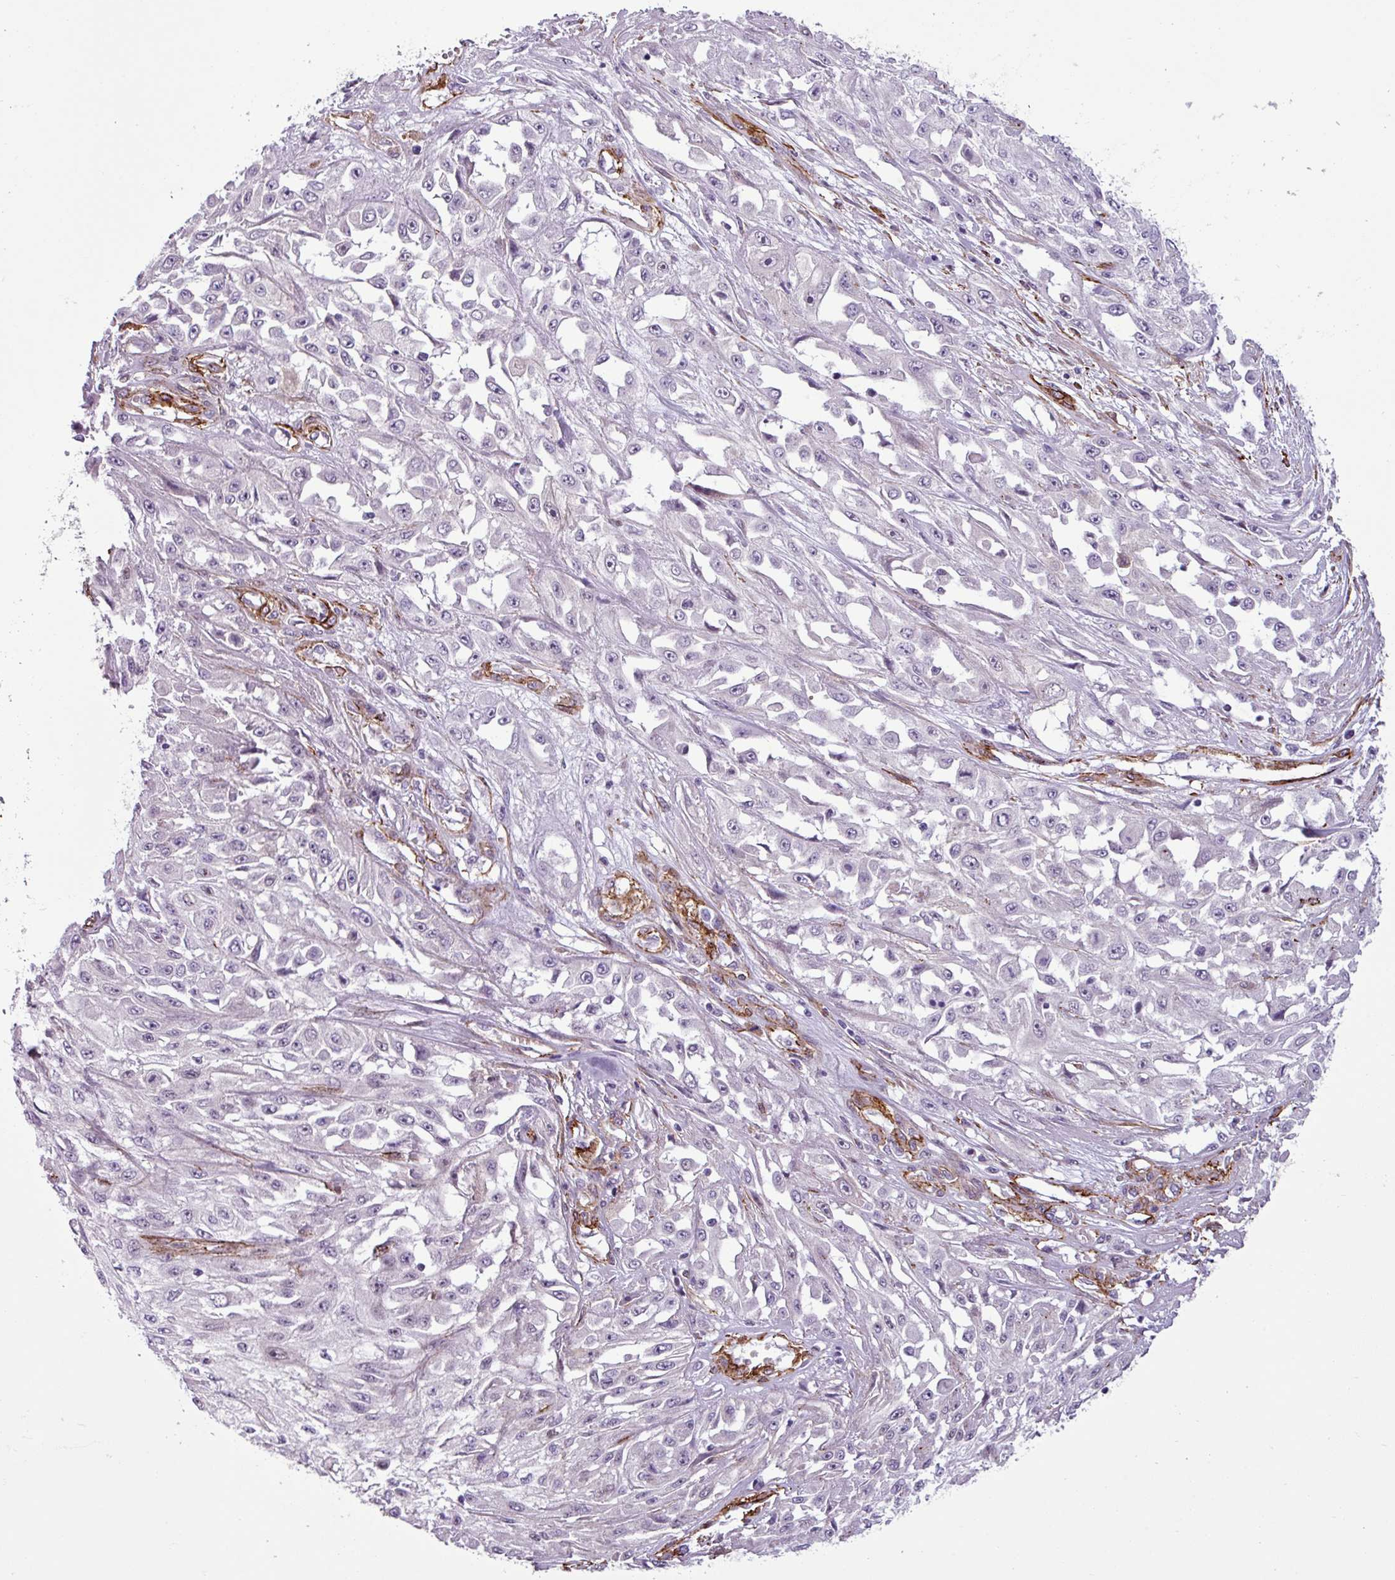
{"staining": {"intensity": "negative", "quantity": "none", "location": "none"}, "tissue": "skin cancer", "cell_type": "Tumor cells", "image_type": "cancer", "snomed": [{"axis": "morphology", "description": "Squamous cell carcinoma, NOS"}, {"axis": "morphology", "description": "Squamous cell carcinoma, metastatic, NOS"}, {"axis": "topography", "description": "Skin"}, {"axis": "topography", "description": "Lymph node"}], "caption": "This is an immunohistochemistry (IHC) photomicrograph of skin cancer. There is no positivity in tumor cells.", "gene": "ATP10A", "patient": {"sex": "male", "age": 75}}